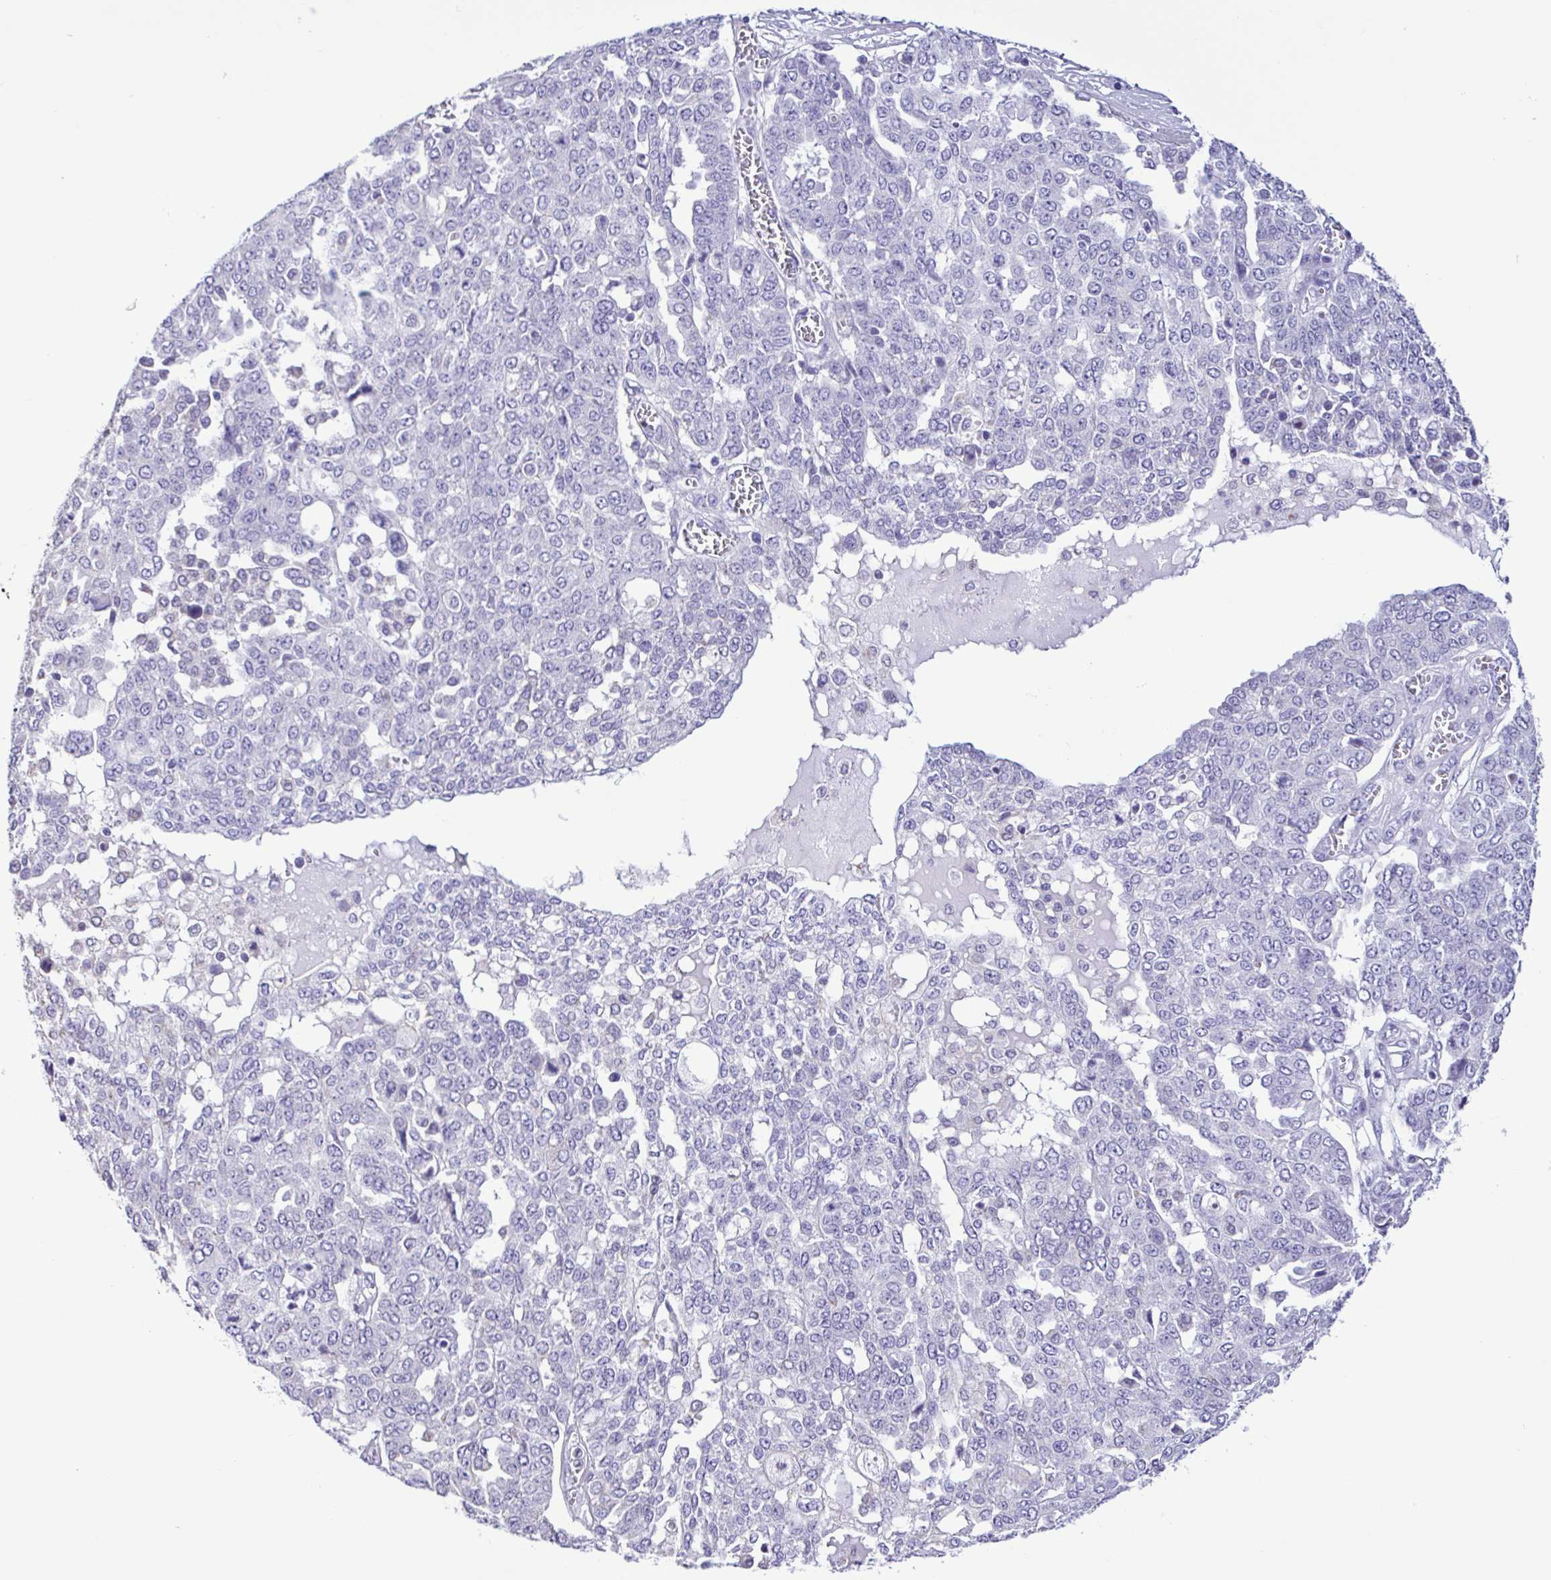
{"staining": {"intensity": "negative", "quantity": "none", "location": "none"}, "tissue": "ovarian cancer", "cell_type": "Tumor cells", "image_type": "cancer", "snomed": [{"axis": "morphology", "description": "Cystadenocarcinoma, serous, NOS"}, {"axis": "topography", "description": "Soft tissue"}, {"axis": "topography", "description": "Ovary"}], "caption": "There is no significant staining in tumor cells of ovarian serous cystadenocarcinoma.", "gene": "CBY2", "patient": {"sex": "female", "age": 57}}